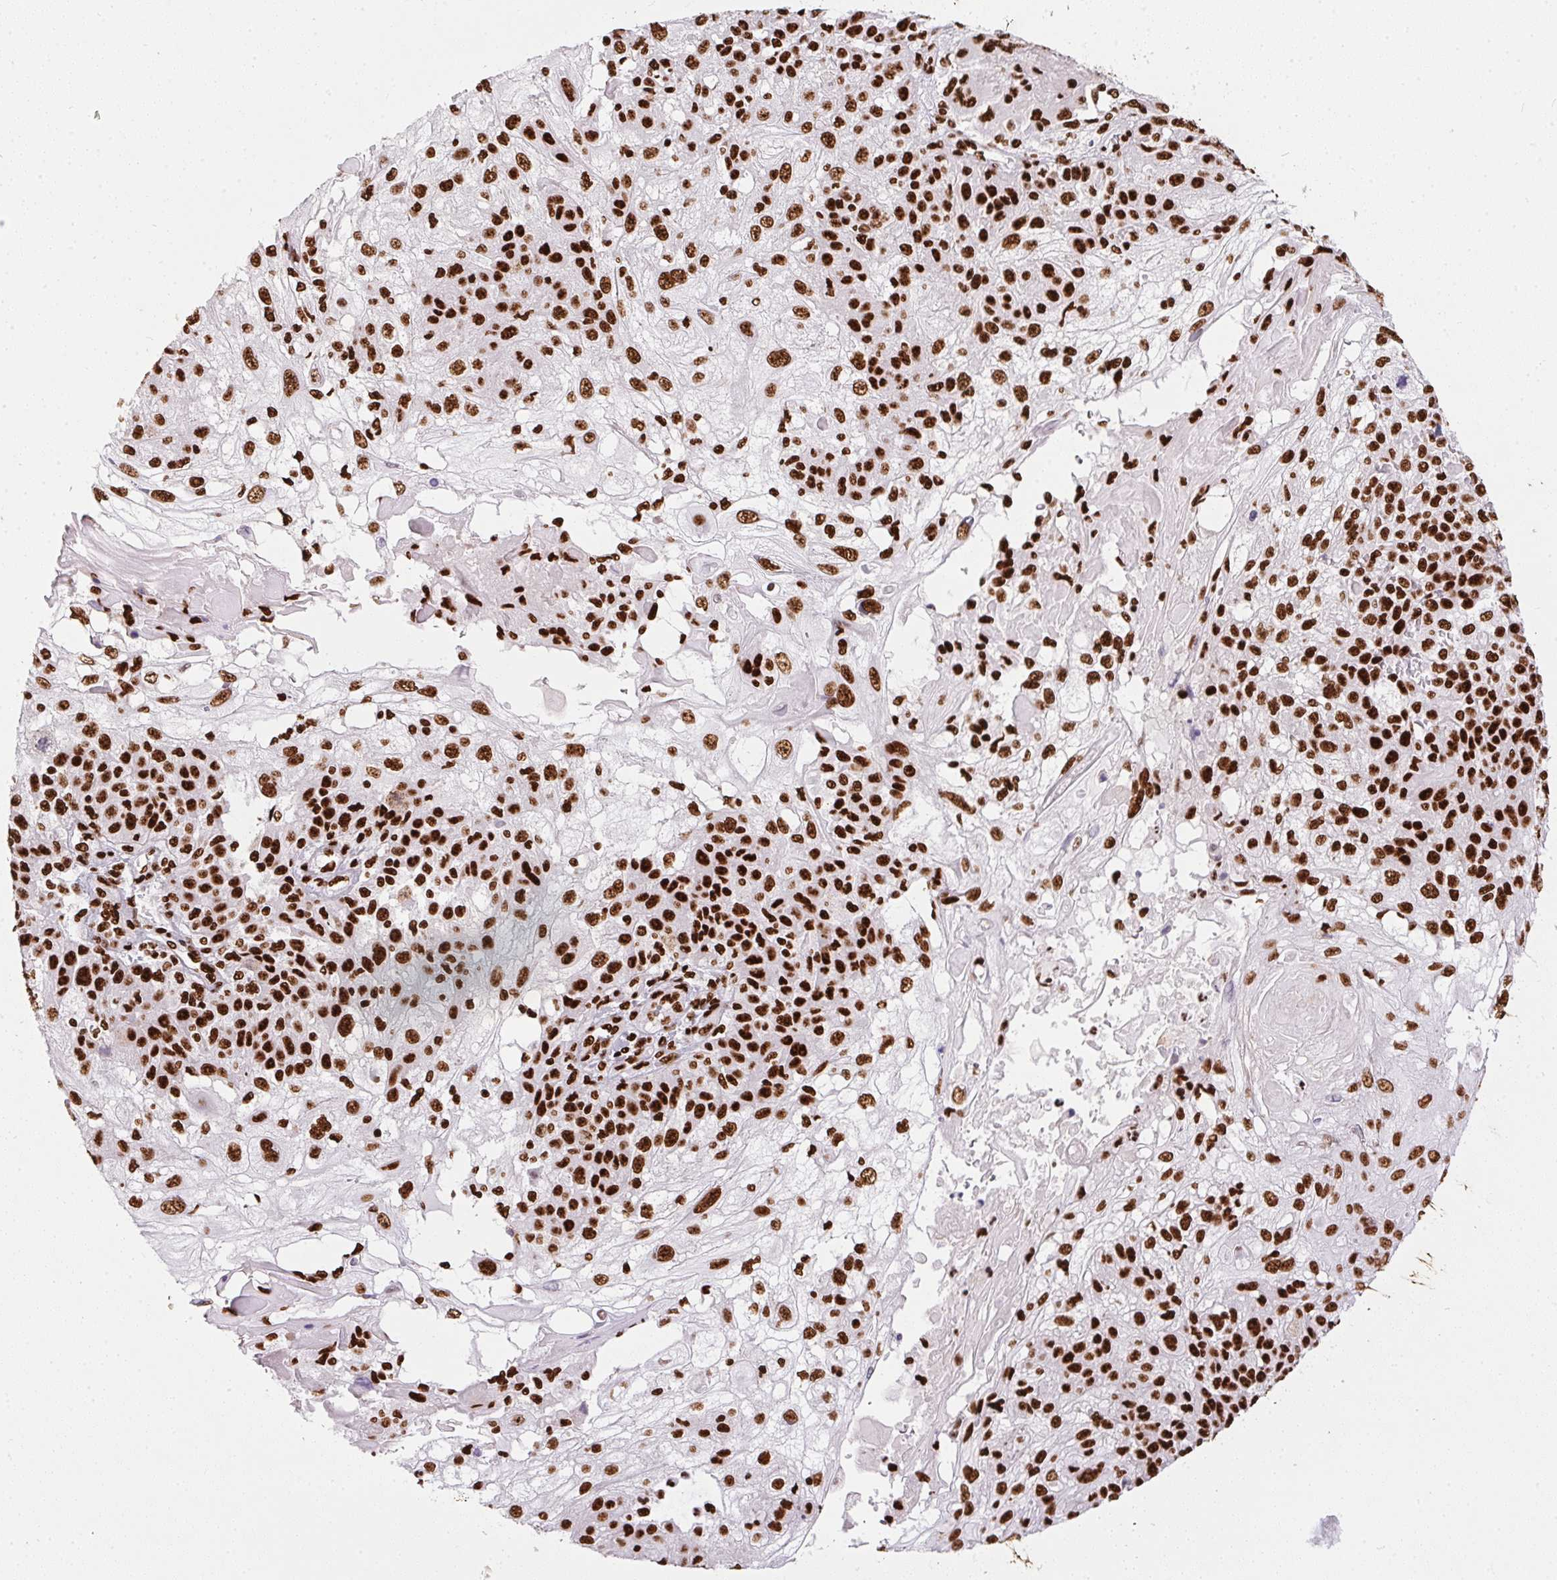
{"staining": {"intensity": "strong", "quantity": ">75%", "location": "nuclear"}, "tissue": "skin cancer", "cell_type": "Tumor cells", "image_type": "cancer", "snomed": [{"axis": "morphology", "description": "Normal tissue, NOS"}, {"axis": "morphology", "description": "Squamous cell carcinoma, NOS"}, {"axis": "topography", "description": "Skin"}], "caption": "This is an image of immunohistochemistry (IHC) staining of squamous cell carcinoma (skin), which shows strong staining in the nuclear of tumor cells.", "gene": "PAGE3", "patient": {"sex": "female", "age": 83}}